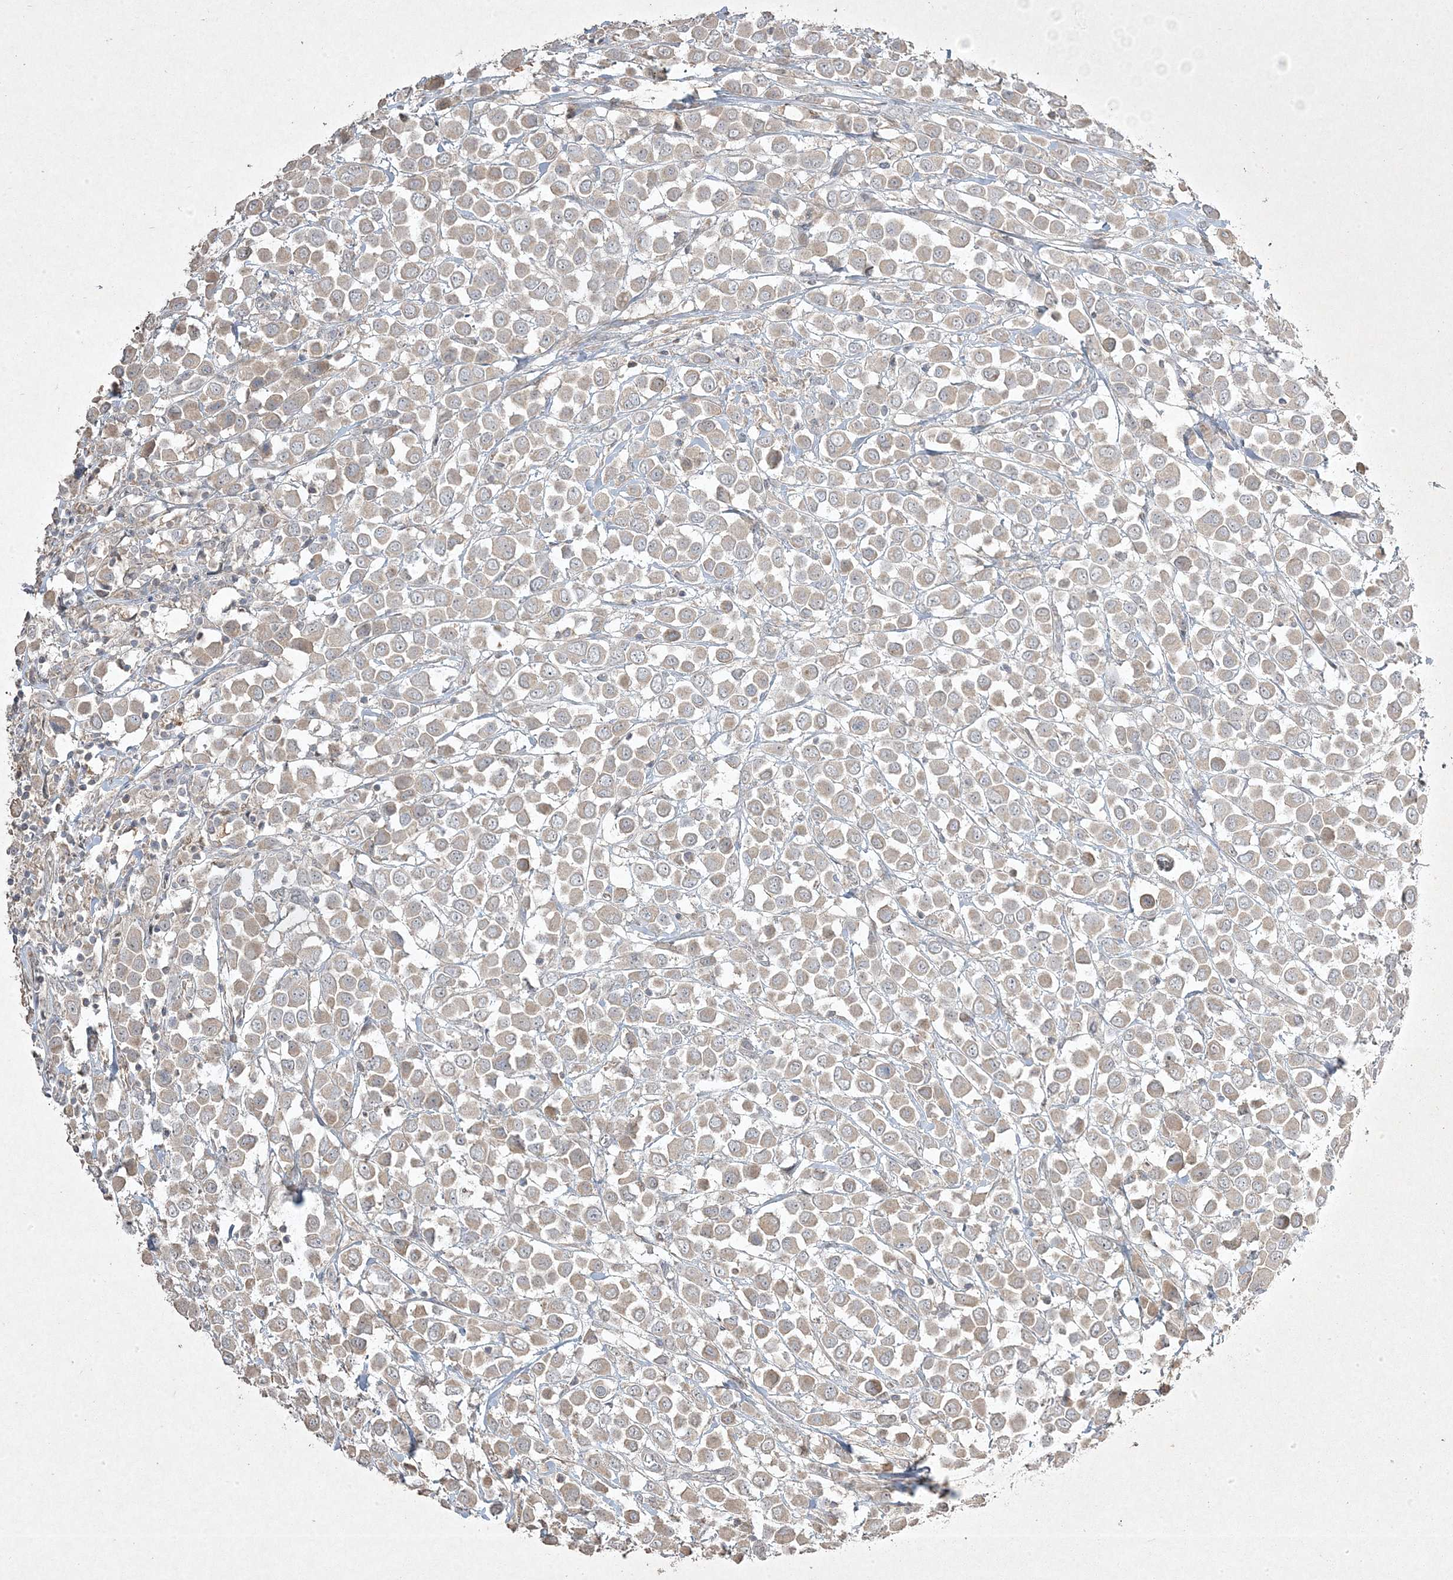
{"staining": {"intensity": "weak", "quantity": "<25%", "location": "cytoplasmic/membranous"}, "tissue": "breast cancer", "cell_type": "Tumor cells", "image_type": "cancer", "snomed": [{"axis": "morphology", "description": "Duct carcinoma"}, {"axis": "topography", "description": "Breast"}], "caption": "Immunohistochemistry of intraductal carcinoma (breast) exhibits no expression in tumor cells.", "gene": "RGL4", "patient": {"sex": "female", "age": 61}}